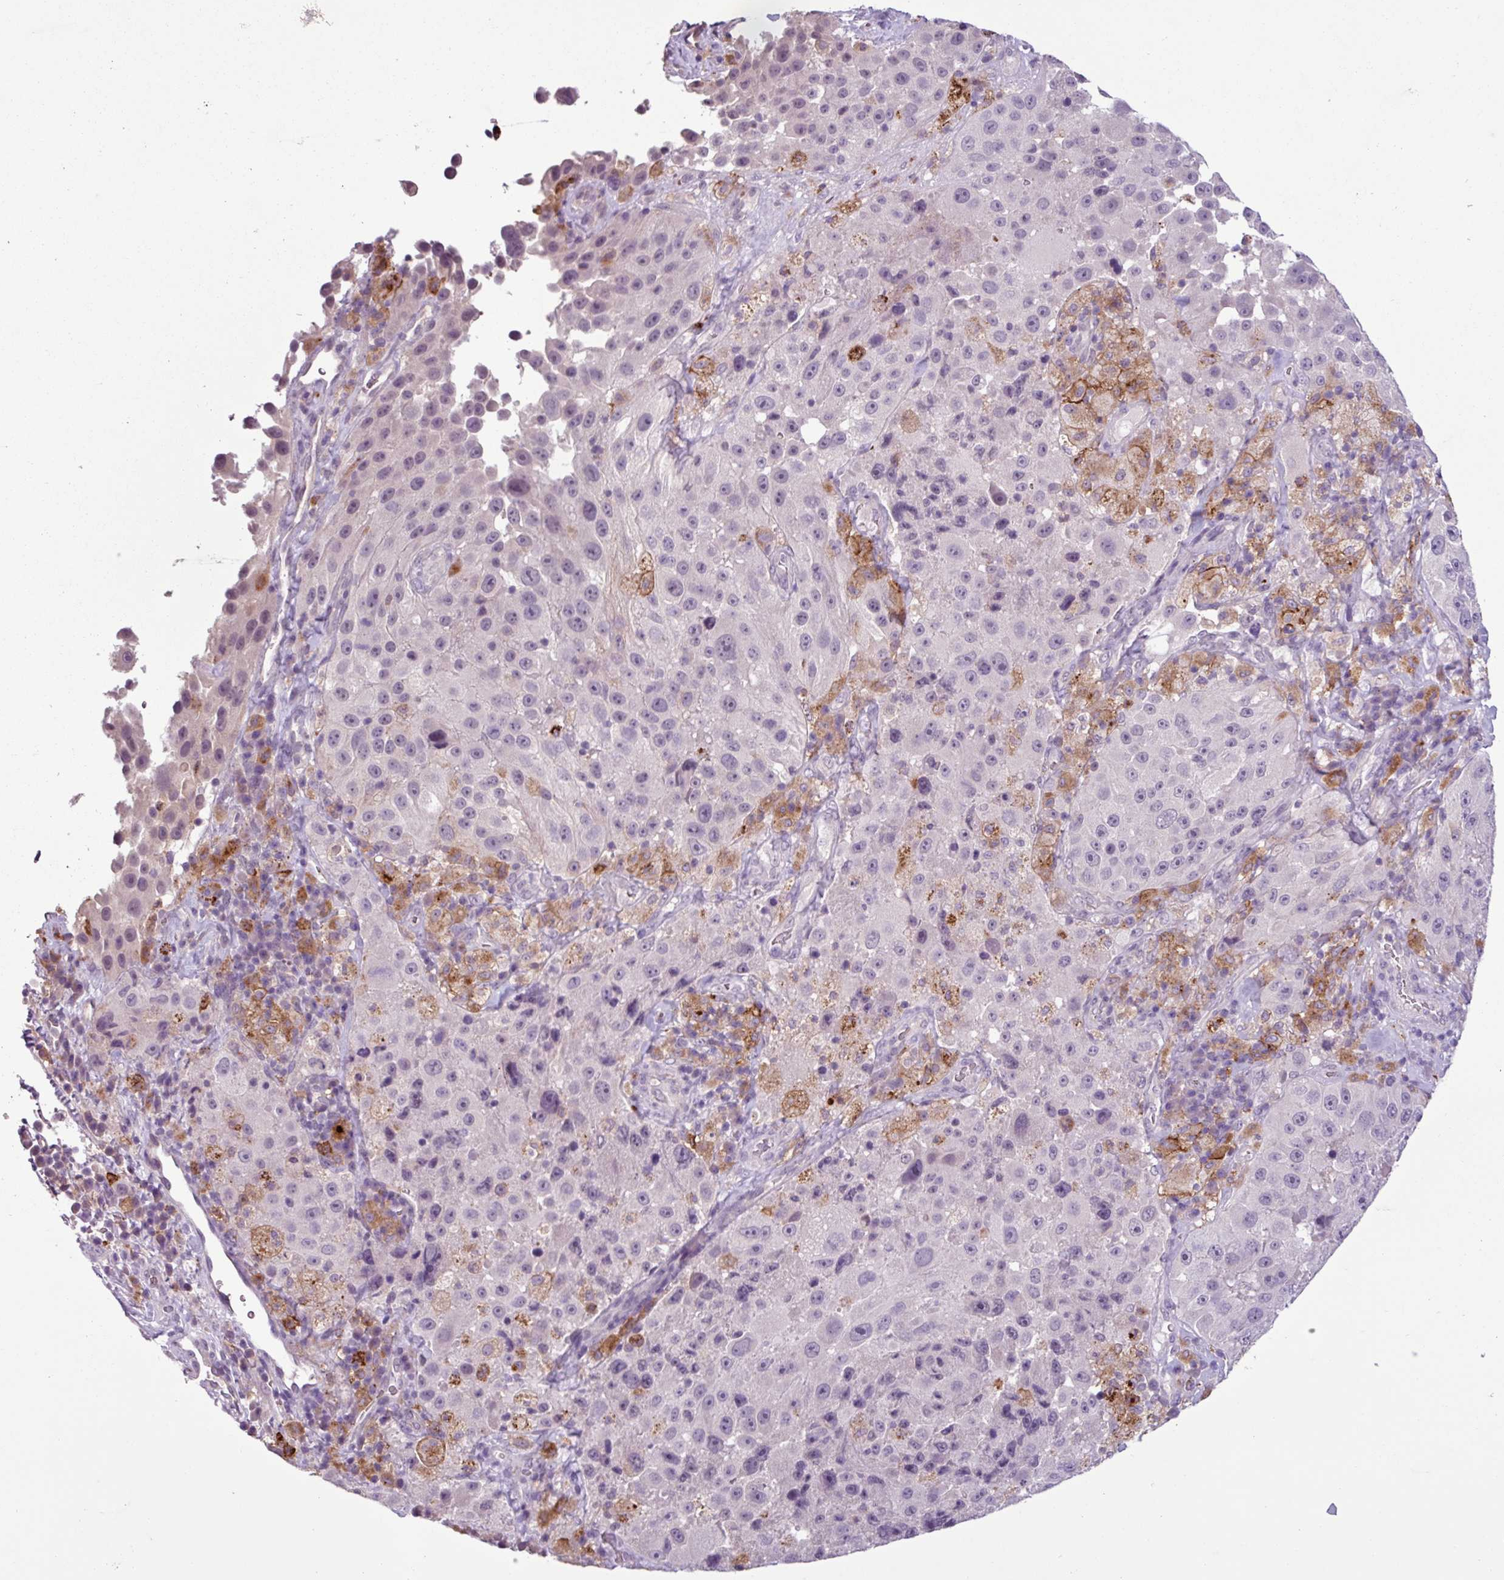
{"staining": {"intensity": "negative", "quantity": "none", "location": "none"}, "tissue": "melanoma", "cell_type": "Tumor cells", "image_type": "cancer", "snomed": [{"axis": "morphology", "description": "Malignant melanoma, Metastatic site"}, {"axis": "topography", "description": "Lymph node"}], "caption": "Tumor cells show no significant staining in melanoma.", "gene": "C9orf24", "patient": {"sex": "male", "age": 62}}